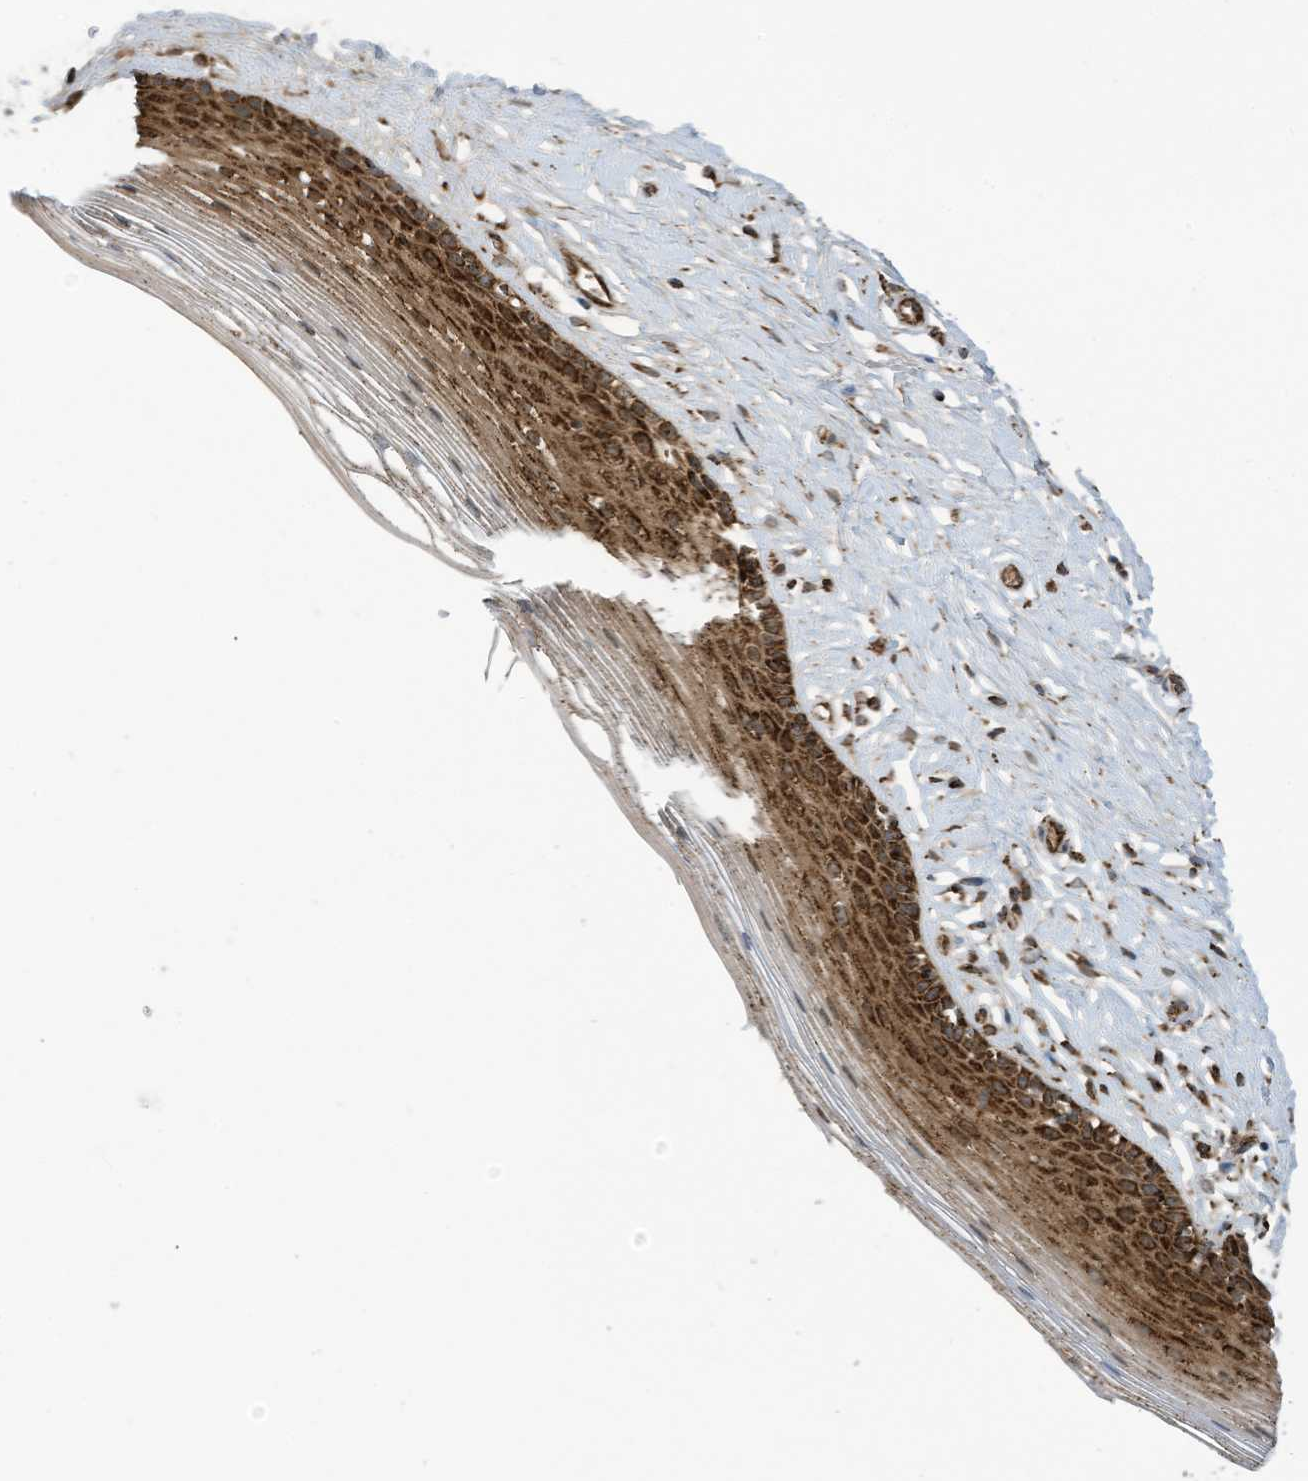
{"staining": {"intensity": "strong", "quantity": ">75%", "location": "cytoplasmic/membranous"}, "tissue": "vagina", "cell_type": "Squamous epithelial cells", "image_type": "normal", "snomed": [{"axis": "morphology", "description": "Normal tissue, NOS"}, {"axis": "topography", "description": "Vagina"}], "caption": "IHC staining of benign vagina, which displays high levels of strong cytoplasmic/membranous expression in approximately >75% of squamous epithelial cells indicating strong cytoplasmic/membranous protein staining. The staining was performed using DAB (3,3'-diaminobenzidine) (brown) for protein detection and nuclei were counterstained in hematoxylin (blue).", "gene": "COX10", "patient": {"sex": "female", "age": 46}}